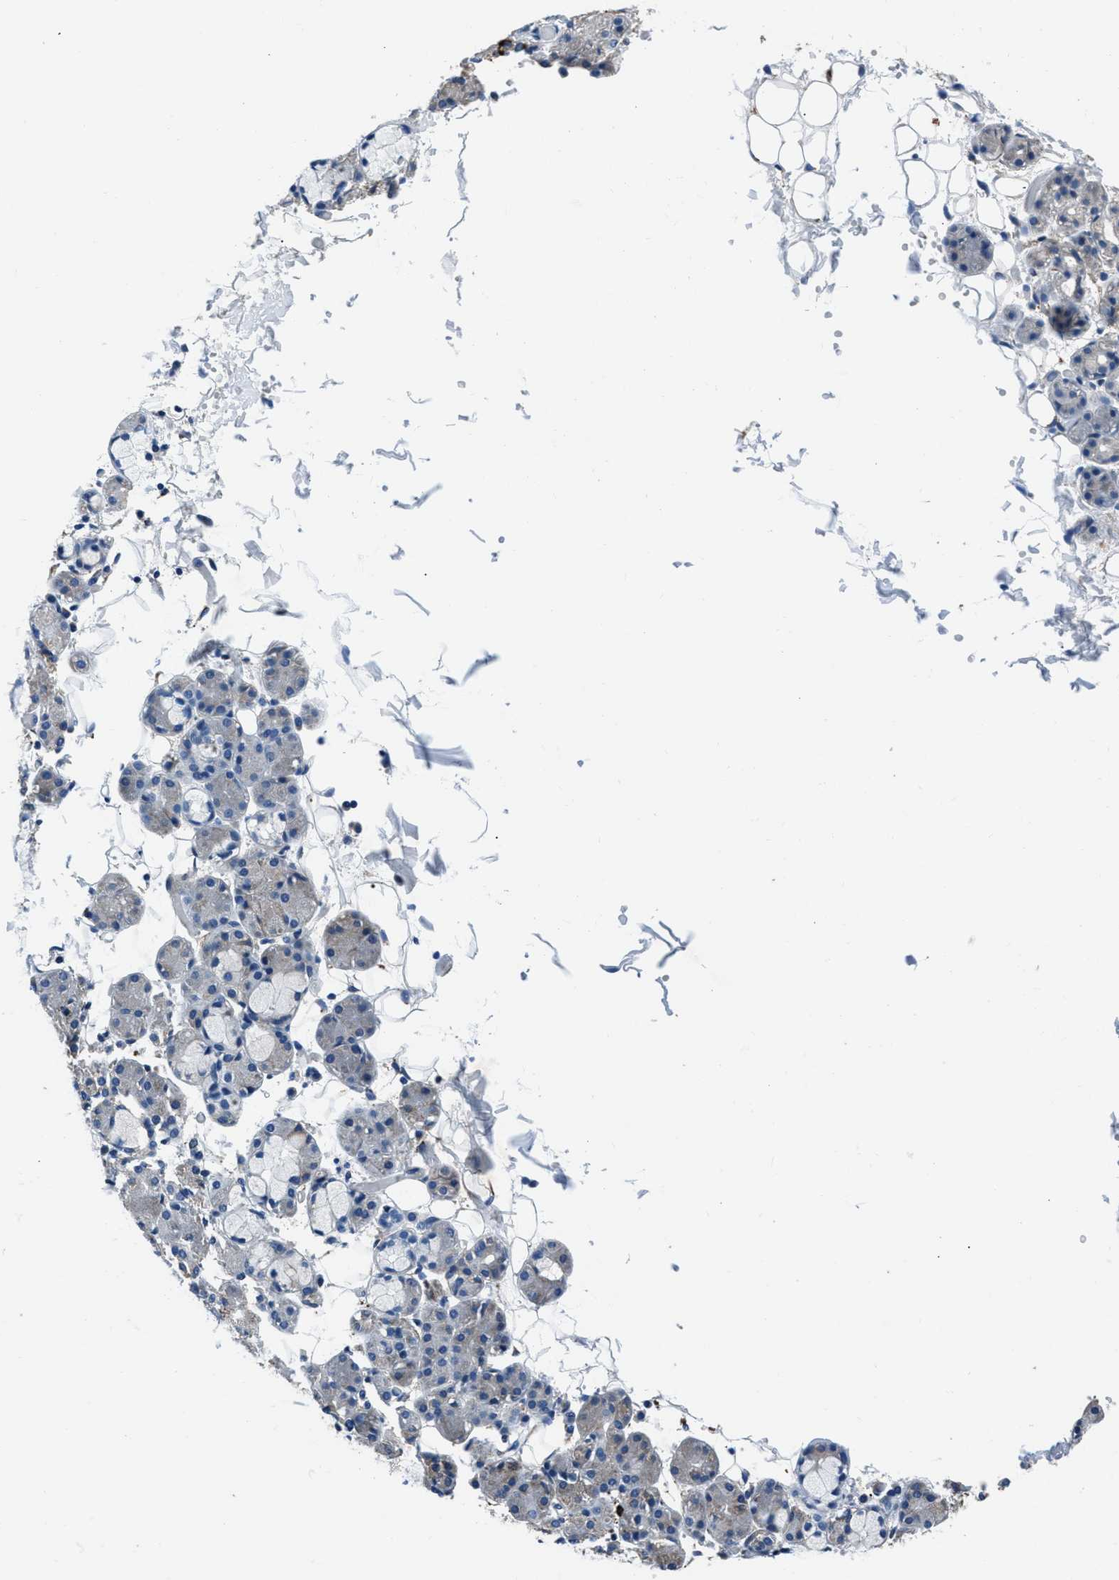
{"staining": {"intensity": "weak", "quantity": "<25%", "location": "cytoplasmic/membranous"}, "tissue": "salivary gland", "cell_type": "Glandular cells", "image_type": "normal", "snomed": [{"axis": "morphology", "description": "Normal tissue, NOS"}, {"axis": "topography", "description": "Salivary gland"}], "caption": "DAB immunohistochemical staining of benign human salivary gland demonstrates no significant staining in glandular cells. (DAB (3,3'-diaminobenzidine) immunohistochemistry (IHC) with hematoxylin counter stain).", "gene": "PRTFDC1", "patient": {"sex": "male", "age": 63}}